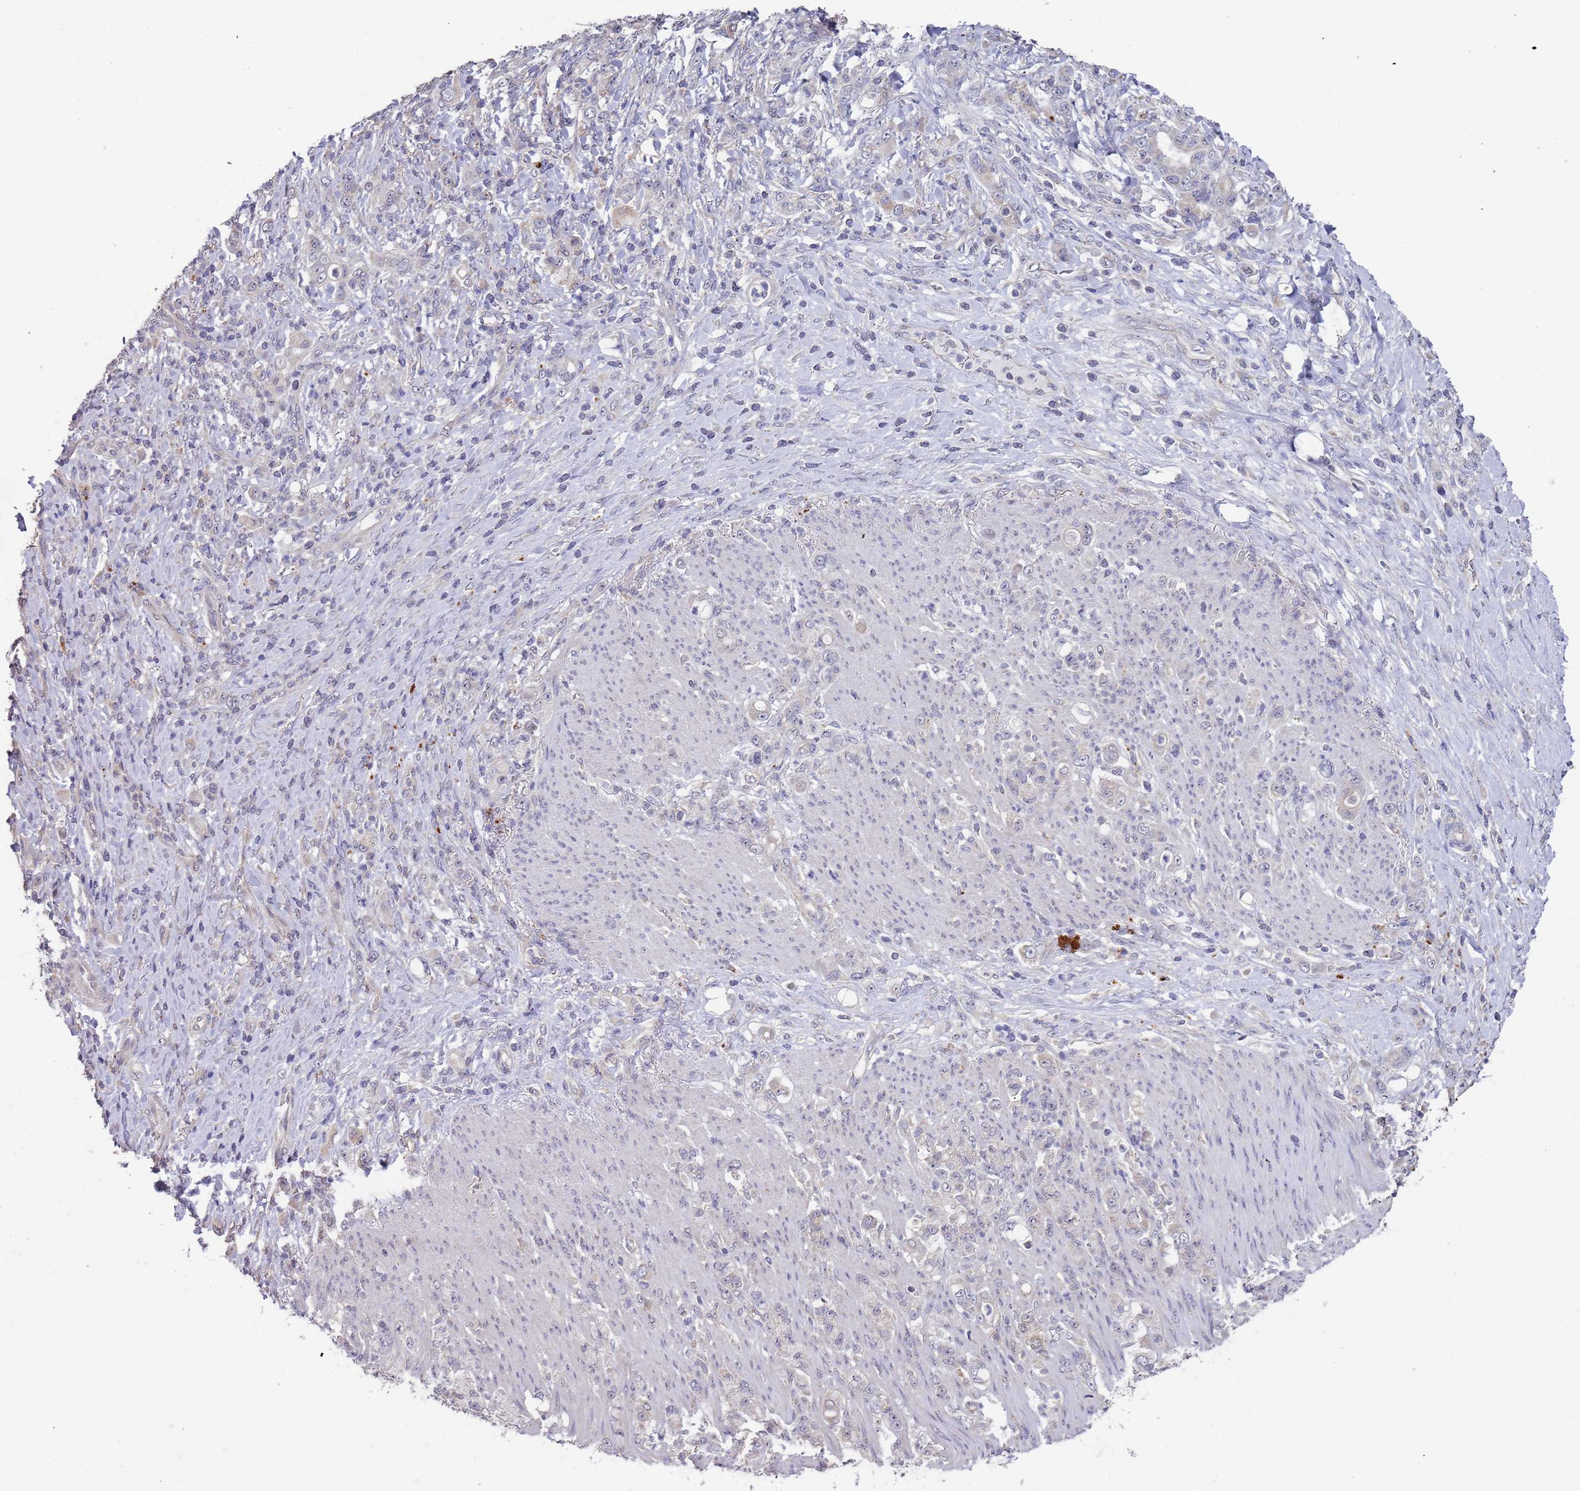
{"staining": {"intensity": "negative", "quantity": "none", "location": "none"}, "tissue": "stomach cancer", "cell_type": "Tumor cells", "image_type": "cancer", "snomed": [{"axis": "morphology", "description": "Normal tissue, NOS"}, {"axis": "morphology", "description": "Adenocarcinoma, NOS"}, {"axis": "topography", "description": "Stomach"}], "caption": "IHC of stomach adenocarcinoma reveals no positivity in tumor cells.", "gene": "TMEM64", "patient": {"sex": "female", "age": 79}}